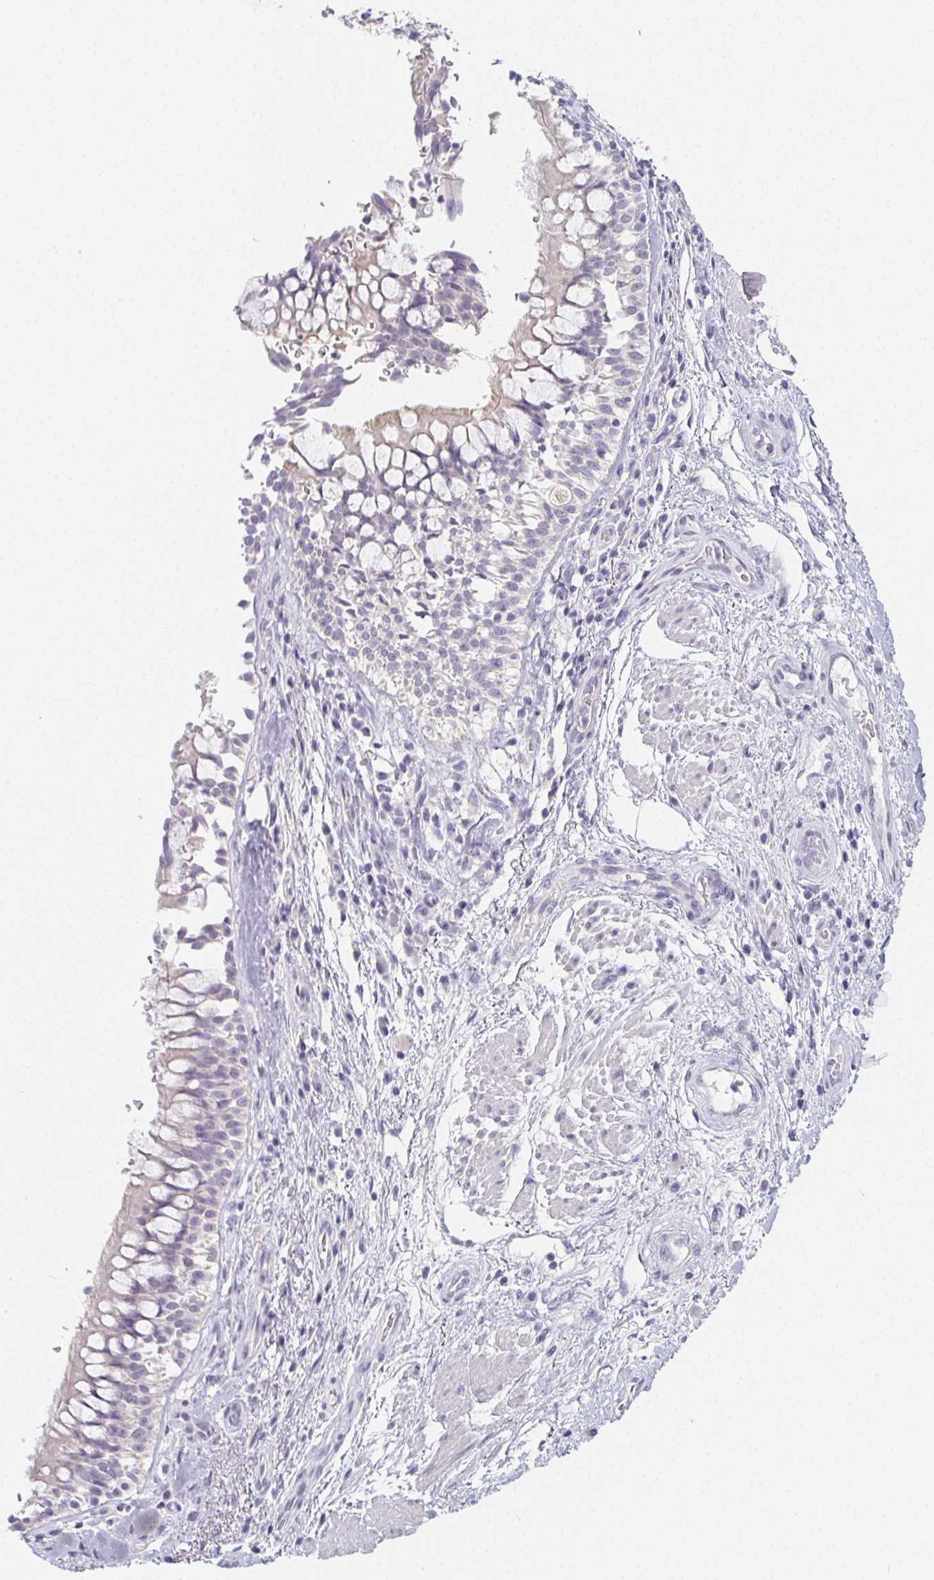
{"staining": {"intensity": "negative", "quantity": "none", "location": "none"}, "tissue": "adipose tissue", "cell_type": "Adipocytes", "image_type": "normal", "snomed": [{"axis": "morphology", "description": "Normal tissue, NOS"}, {"axis": "topography", "description": "Cartilage tissue"}, {"axis": "topography", "description": "Bronchus"}], "caption": "IHC histopathology image of normal adipose tissue: human adipose tissue stained with DAB (3,3'-diaminobenzidine) exhibits no significant protein expression in adipocytes.", "gene": "GLIPR1L1", "patient": {"sex": "male", "age": 64}}